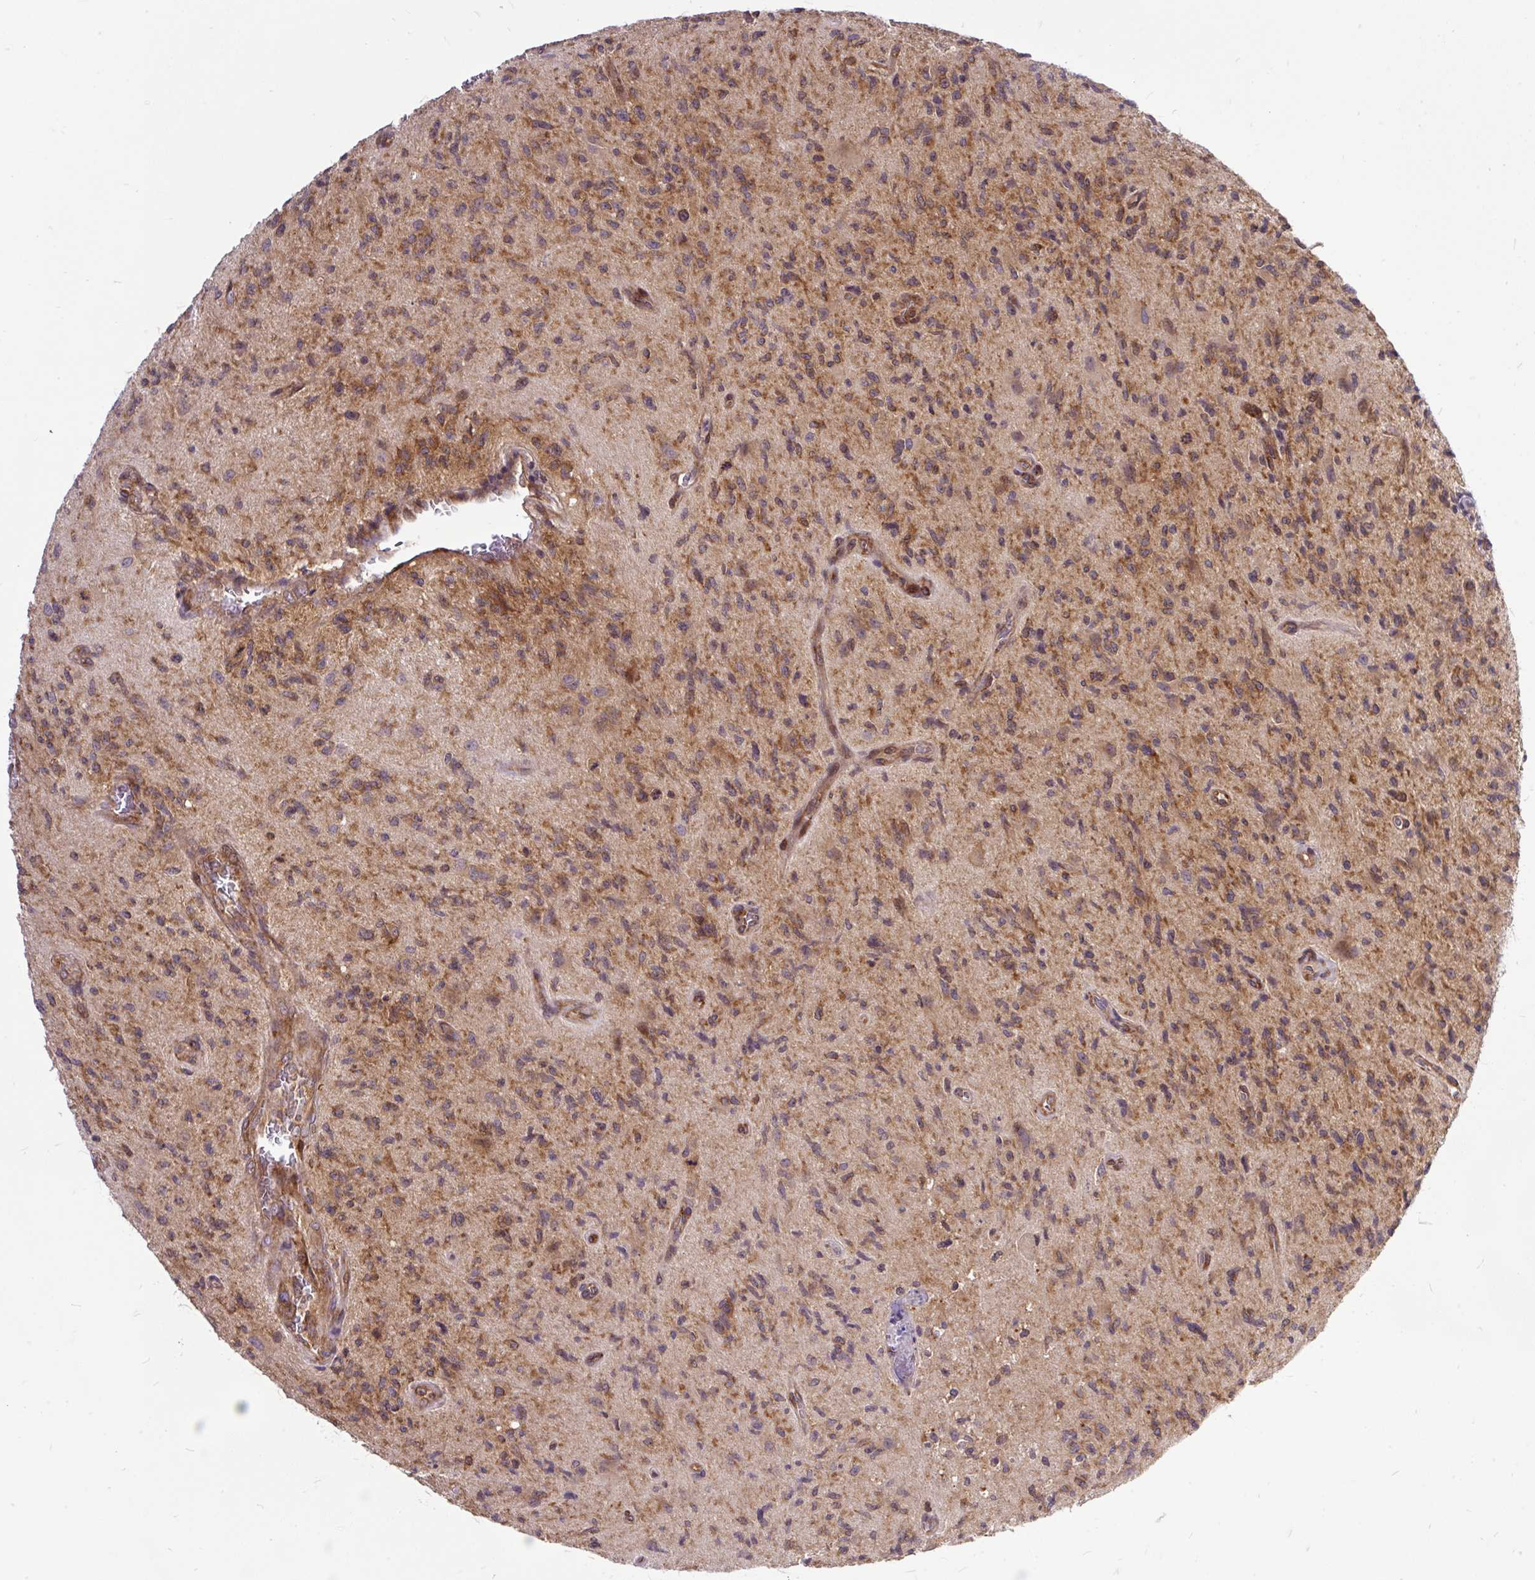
{"staining": {"intensity": "moderate", "quantity": "25%-75%", "location": "cytoplasmic/membranous"}, "tissue": "glioma", "cell_type": "Tumor cells", "image_type": "cancer", "snomed": [{"axis": "morphology", "description": "Glioma, malignant, High grade"}, {"axis": "topography", "description": "Brain"}], "caption": "DAB immunohistochemical staining of malignant high-grade glioma displays moderate cytoplasmic/membranous protein staining in about 25%-75% of tumor cells.", "gene": "TRIM17", "patient": {"sex": "male", "age": 67}}